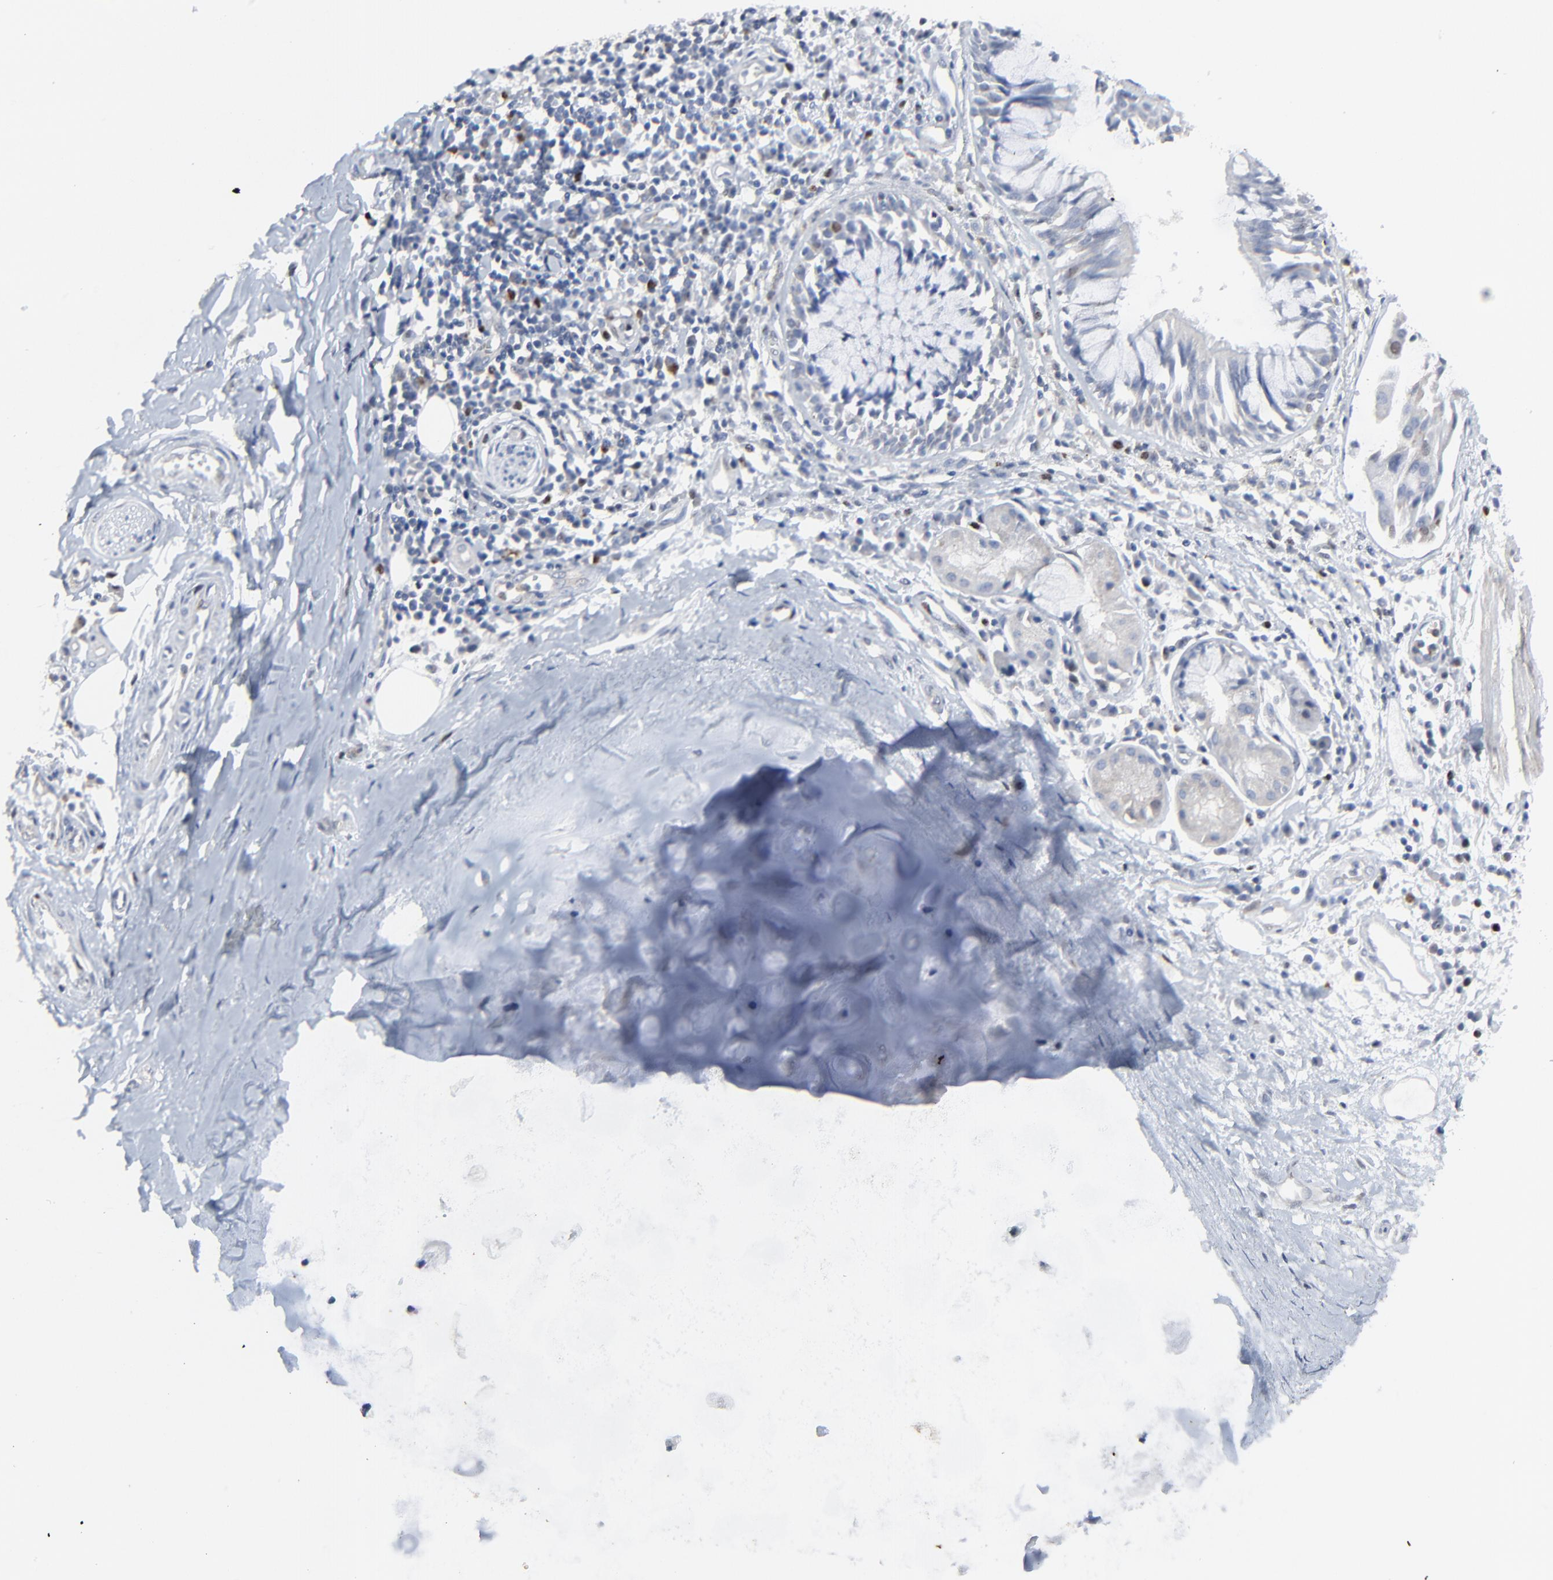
{"staining": {"intensity": "negative", "quantity": "none", "location": "none"}, "tissue": "adipose tissue", "cell_type": "Adipocytes", "image_type": "normal", "snomed": [{"axis": "morphology", "description": "Normal tissue, NOS"}, {"axis": "morphology", "description": "Adenocarcinoma, NOS"}, {"axis": "topography", "description": "Cartilage tissue"}, {"axis": "topography", "description": "Bronchus"}, {"axis": "topography", "description": "Lung"}], "caption": "Histopathology image shows no significant protein staining in adipocytes of unremarkable adipose tissue. (Stains: DAB IHC with hematoxylin counter stain, Microscopy: brightfield microscopy at high magnification).", "gene": "BIRC3", "patient": {"sex": "female", "age": 67}}